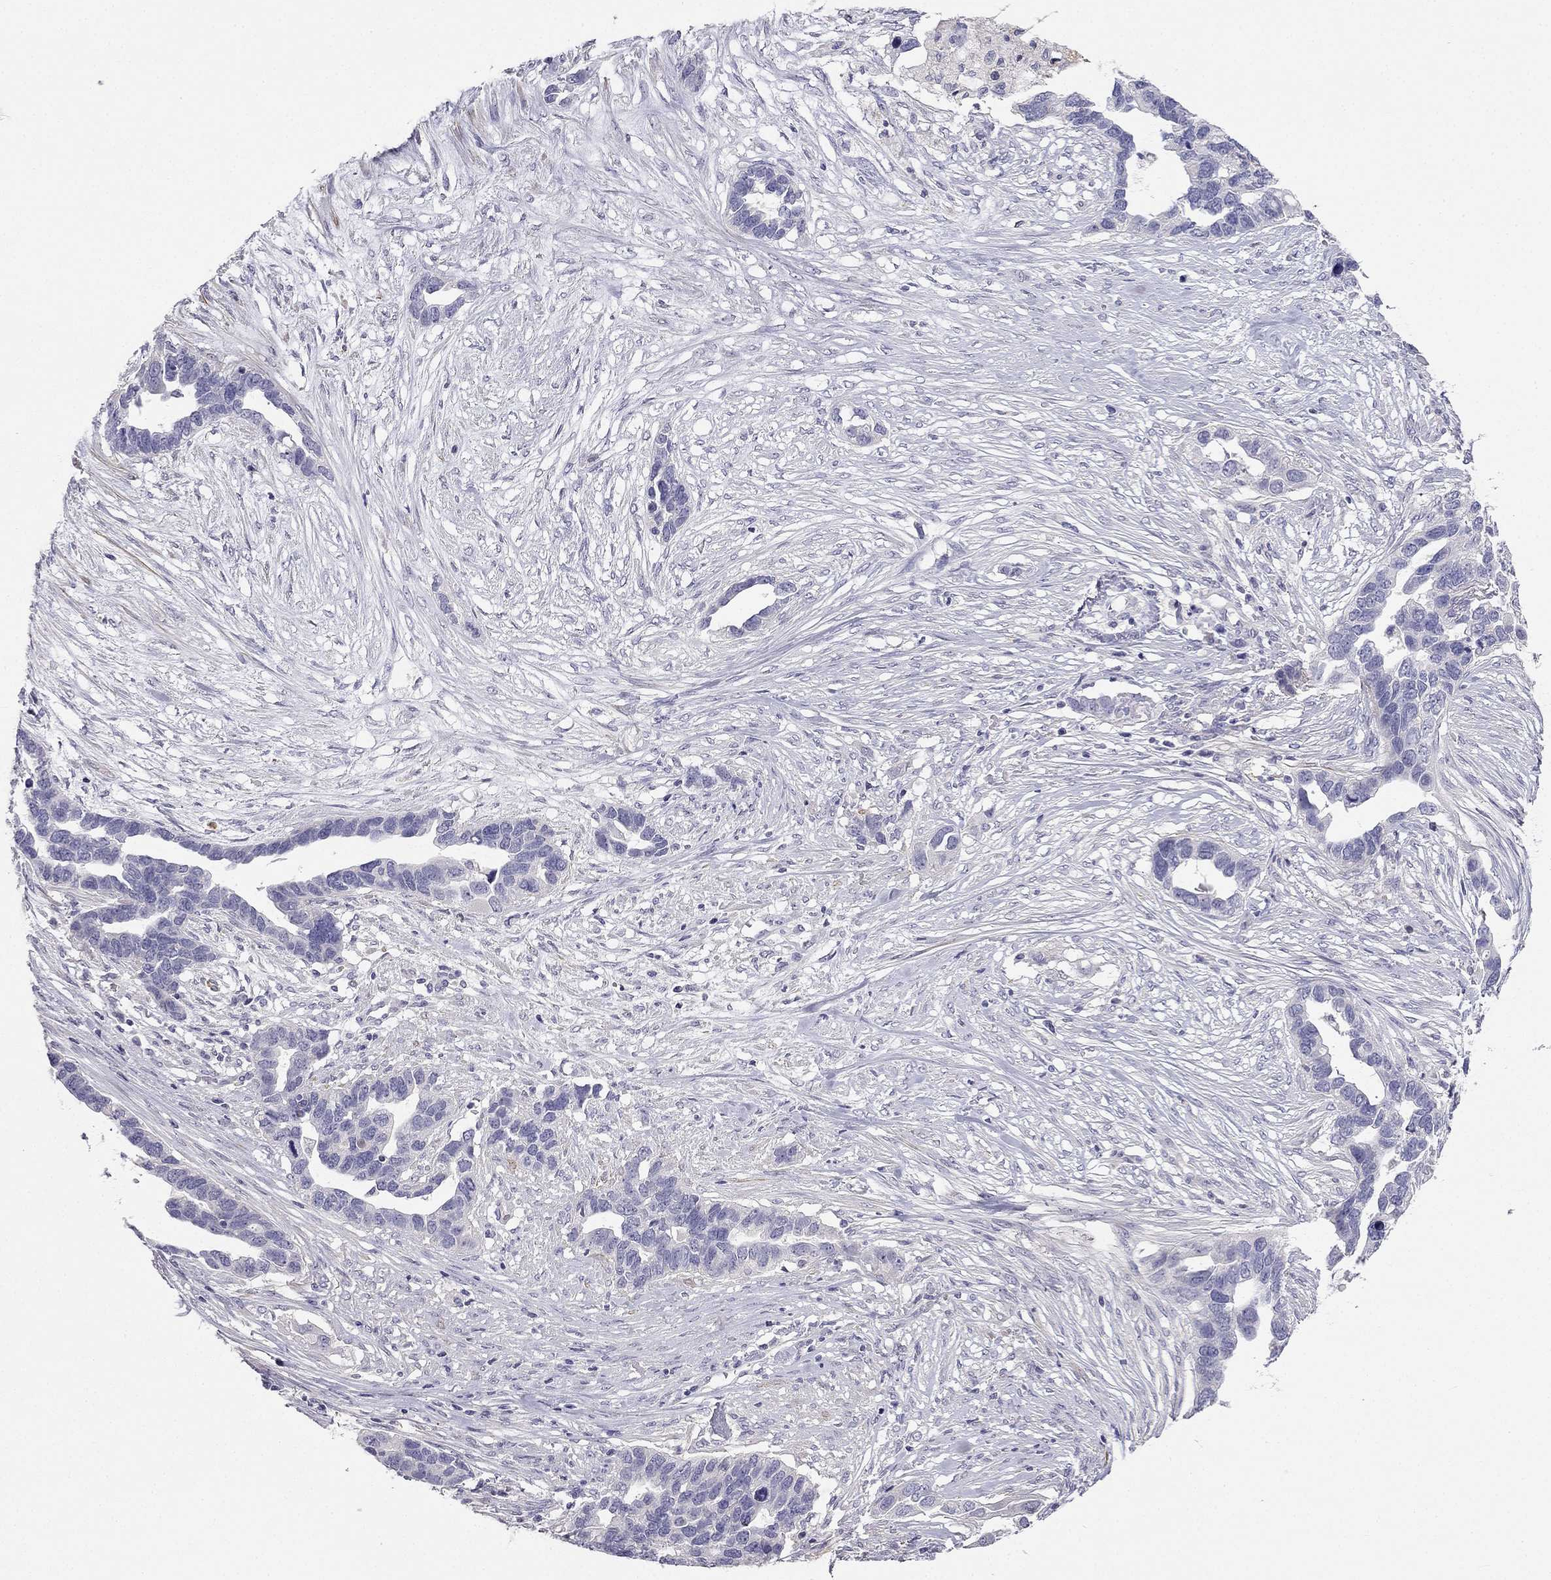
{"staining": {"intensity": "negative", "quantity": "none", "location": "none"}, "tissue": "ovarian cancer", "cell_type": "Tumor cells", "image_type": "cancer", "snomed": [{"axis": "morphology", "description": "Cystadenocarcinoma, serous, NOS"}, {"axis": "topography", "description": "Ovary"}], "caption": "IHC micrograph of human ovarian serous cystadenocarcinoma stained for a protein (brown), which exhibits no expression in tumor cells. (IHC, brightfield microscopy, high magnification).", "gene": "C16orf89", "patient": {"sex": "female", "age": 54}}